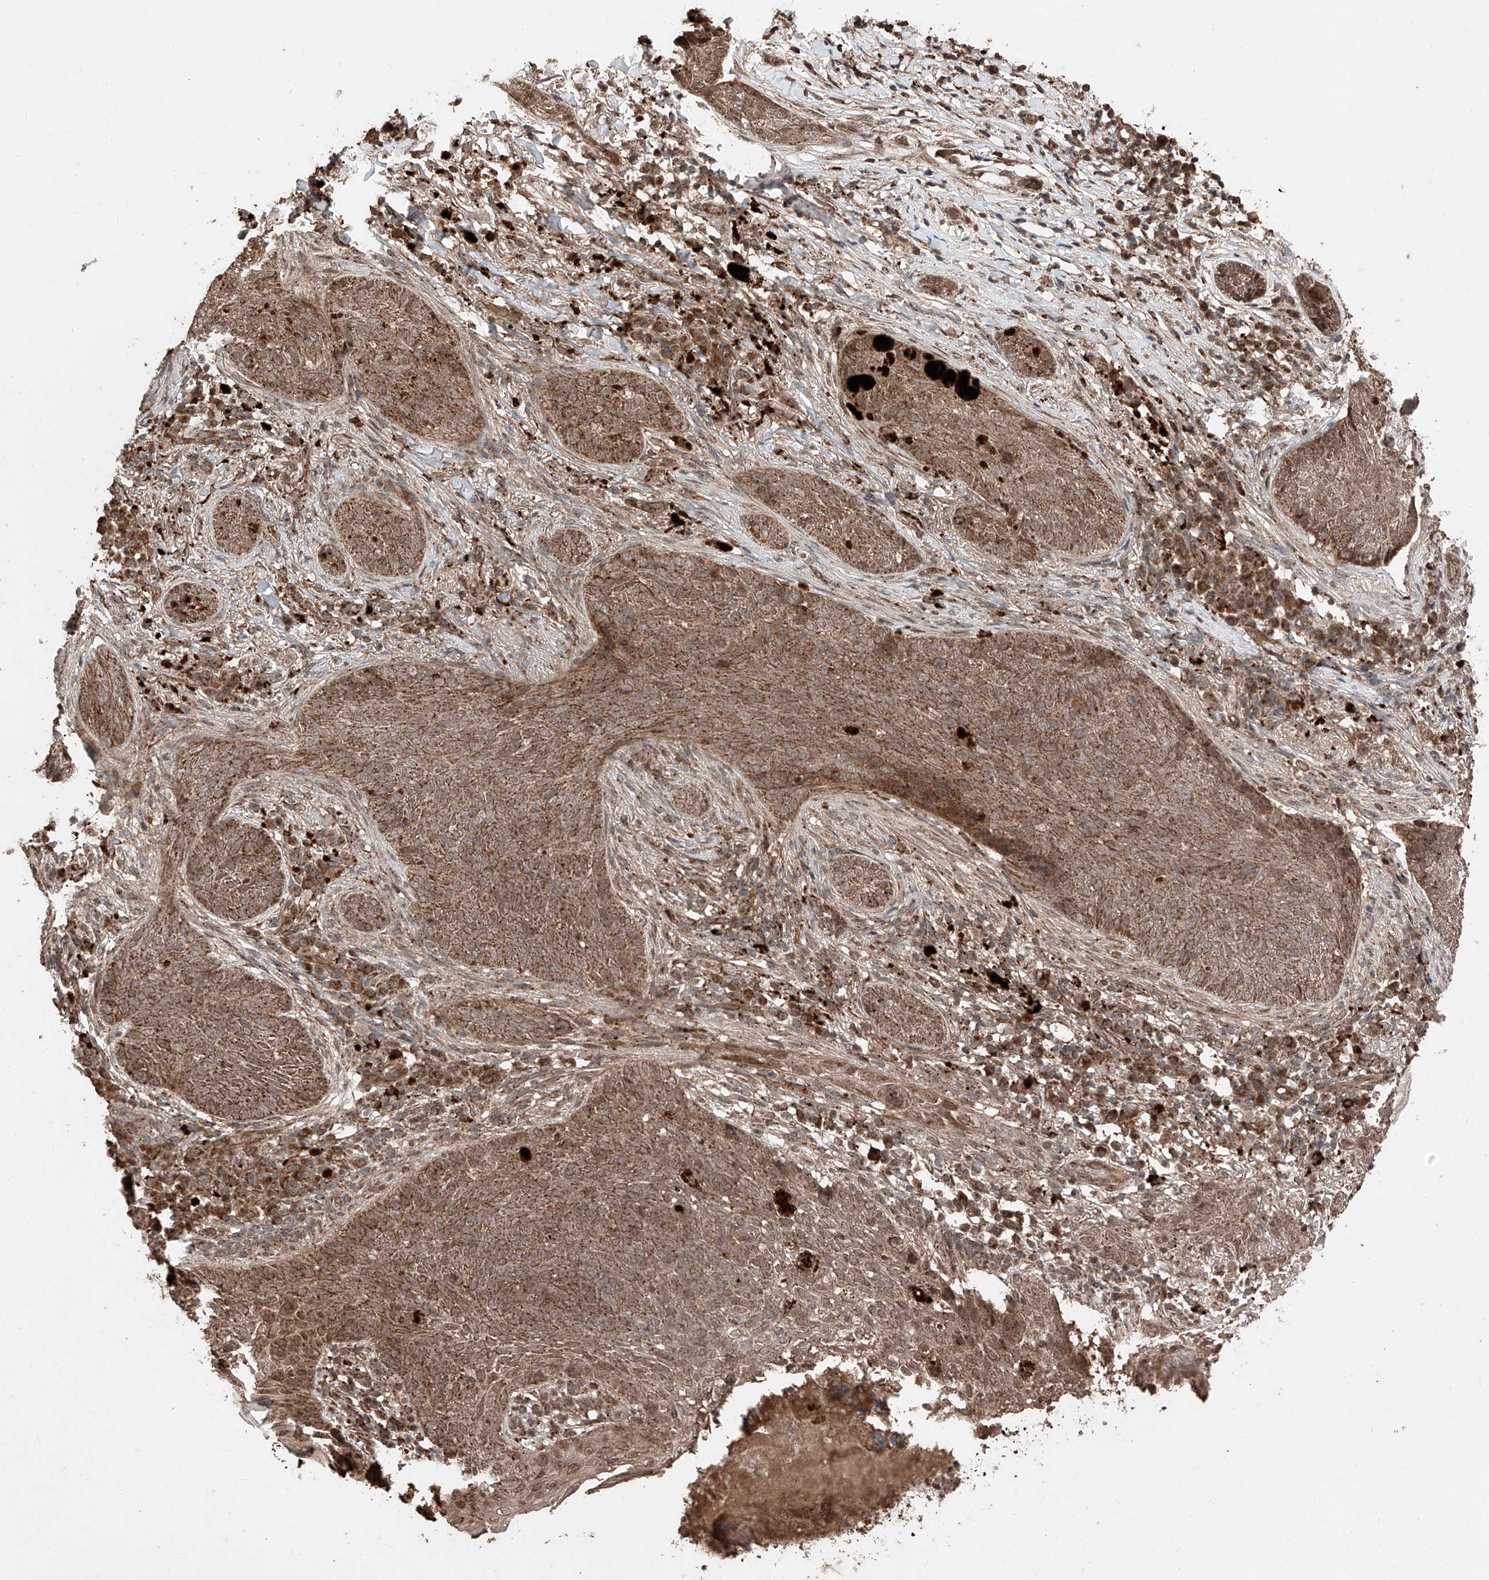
{"staining": {"intensity": "moderate", "quantity": ">75%", "location": "cytoplasmic/membranous"}, "tissue": "skin cancer", "cell_type": "Tumor cells", "image_type": "cancer", "snomed": [{"axis": "morphology", "description": "Basal cell carcinoma"}, {"axis": "topography", "description": "Skin"}], "caption": "Immunohistochemical staining of basal cell carcinoma (skin) displays moderate cytoplasmic/membranous protein staining in about >75% of tumor cells. Immunohistochemistry stains the protein of interest in brown and the nuclei are stained blue.", "gene": "ZSCAN29", "patient": {"sex": "male", "age": 85}}